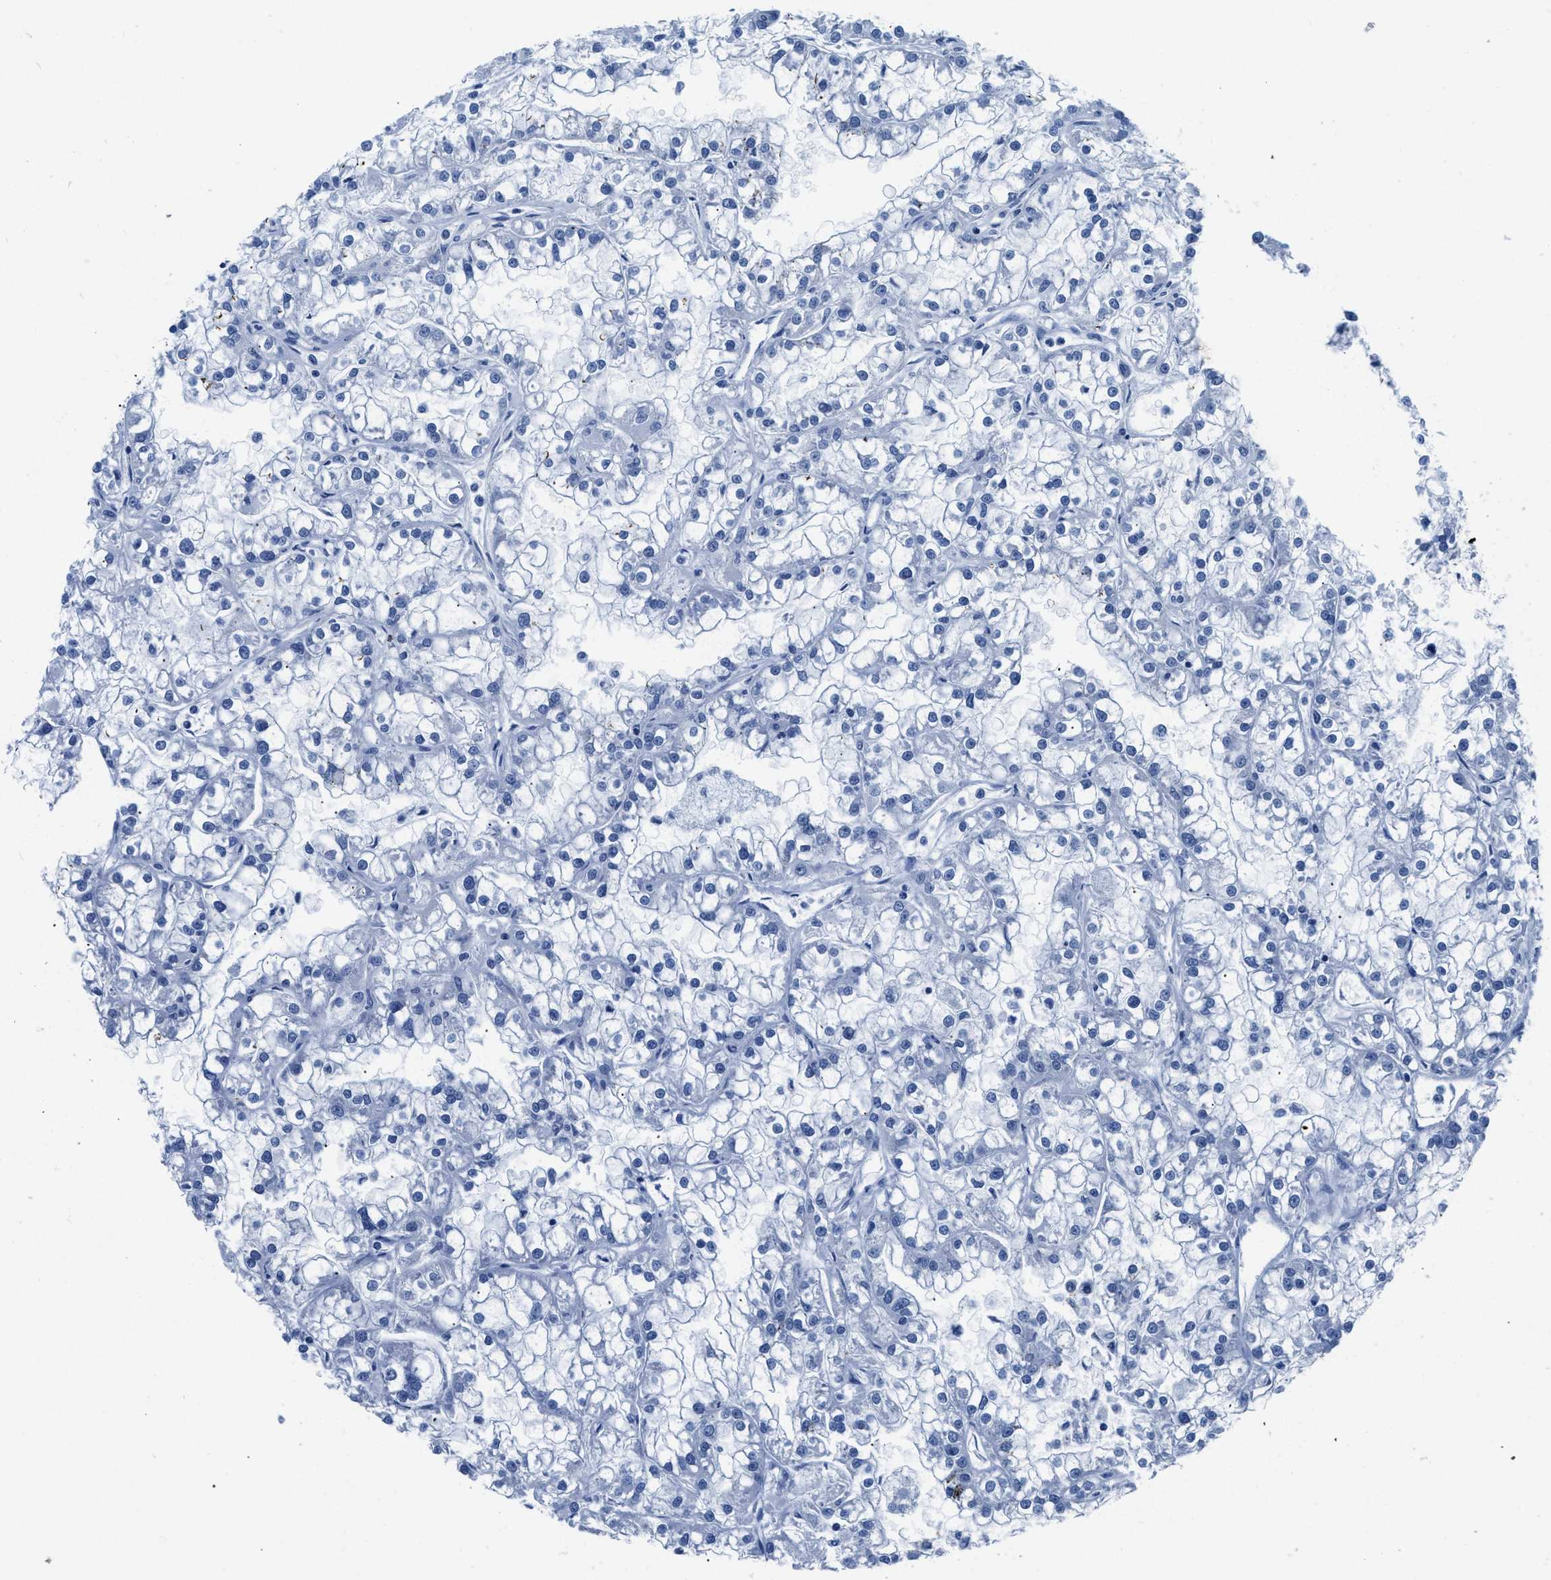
{"staining": {"intensity": "negative", "quantity": "none", "location": "none"}, "tissue": "renal cancer", "cell_type": "Tumor cells", "image_type": "cancer", "snomed": [{"axis": "morphology", "description": "Adenocarcinoma, NOS"}, {"axis": "topography", "description": "Kidney"}], "caption": "Immunohistochemical staining of adenocarcinoma (renal) demonstrates no significant staining in tumor cells. (DAB (3,3'-diaminobenzidine) IHC, high magnification).", "gene": "NFATC2", "patient": {"sex": "female", "age": 52}}